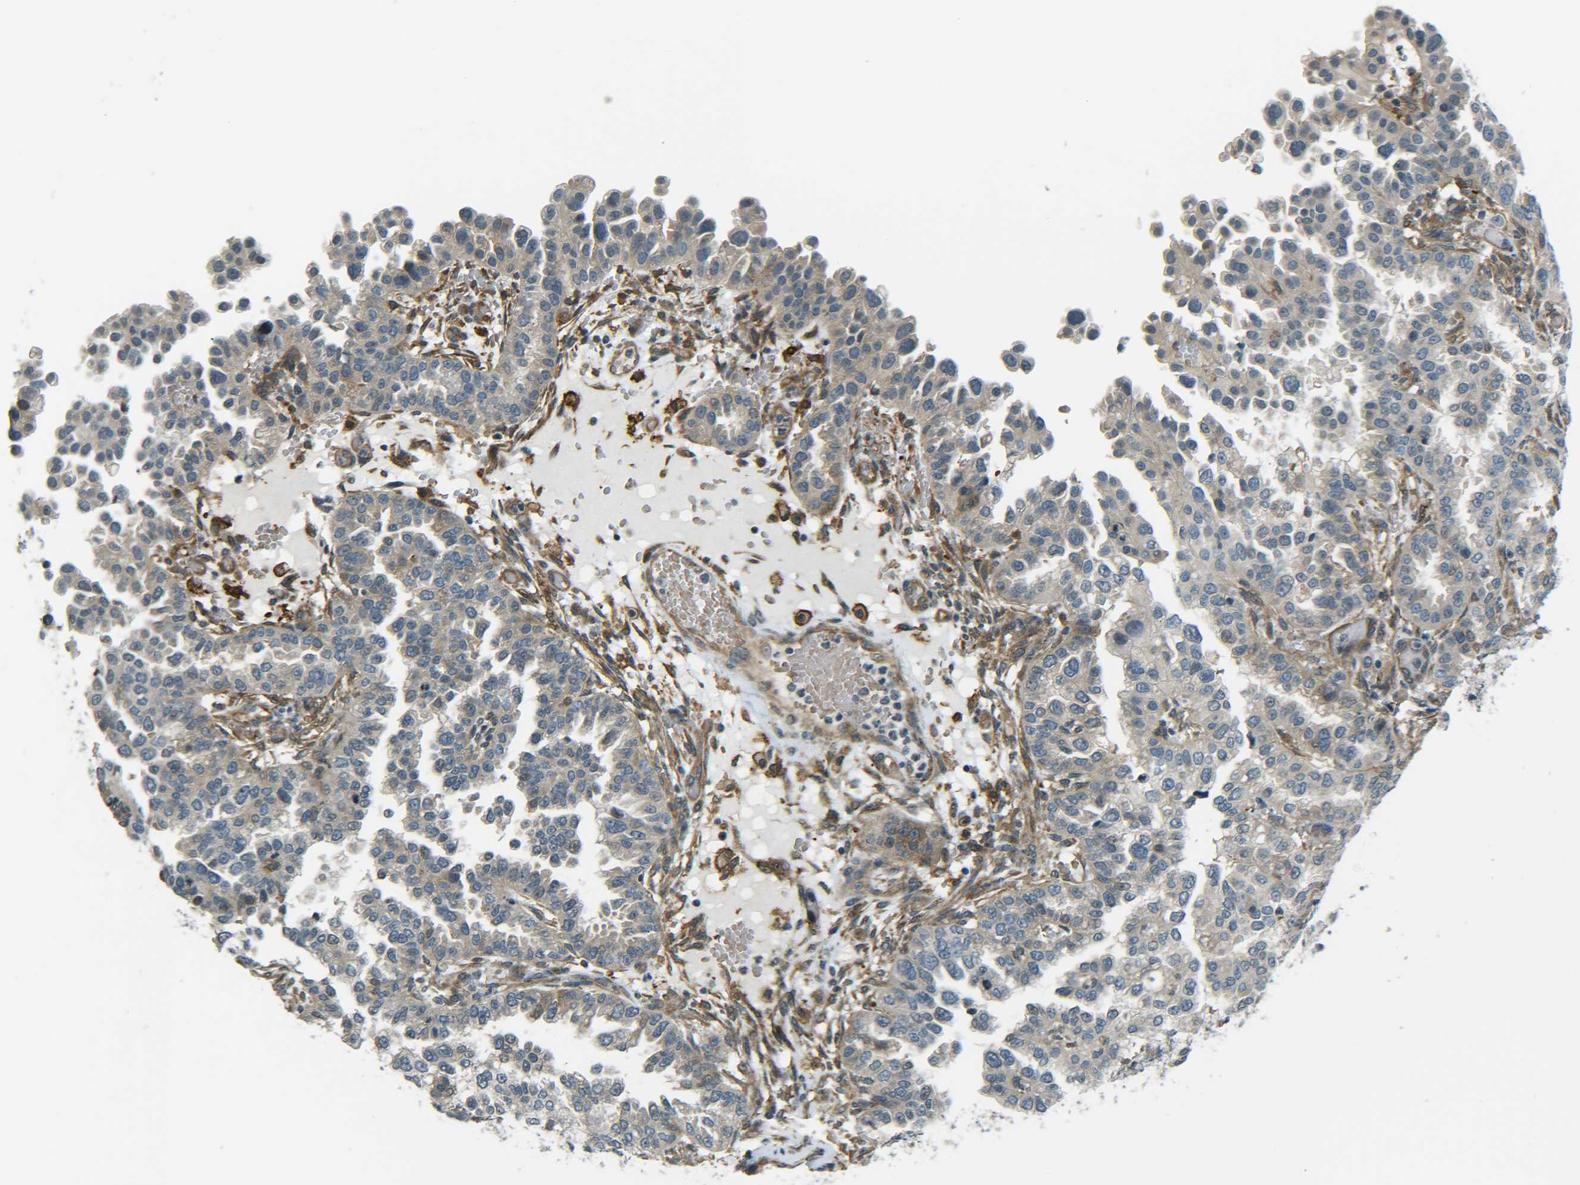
{"staining": {"intensity": "negative", "quantity": "none", "location": "none"}, "tissue": "endometrial cancer", "cell_type": "Tumor cells", "image_type": "cancer", "snomed": [{"axis": "morphology", "description": "Adenocarcinoma, NOS"}, {"axis": "topography", "description": "Endometrium"}], "caption": "Endometrial cancer (adenocarcinoma) was stained to show a protein in brown. There is no significant positivity in tumor cells. (Immunohistochemistry (ihc), brightfield microscopy, high magnification).", "gene": "DAB2", "patient": {"sex": "female", "age": 85}}